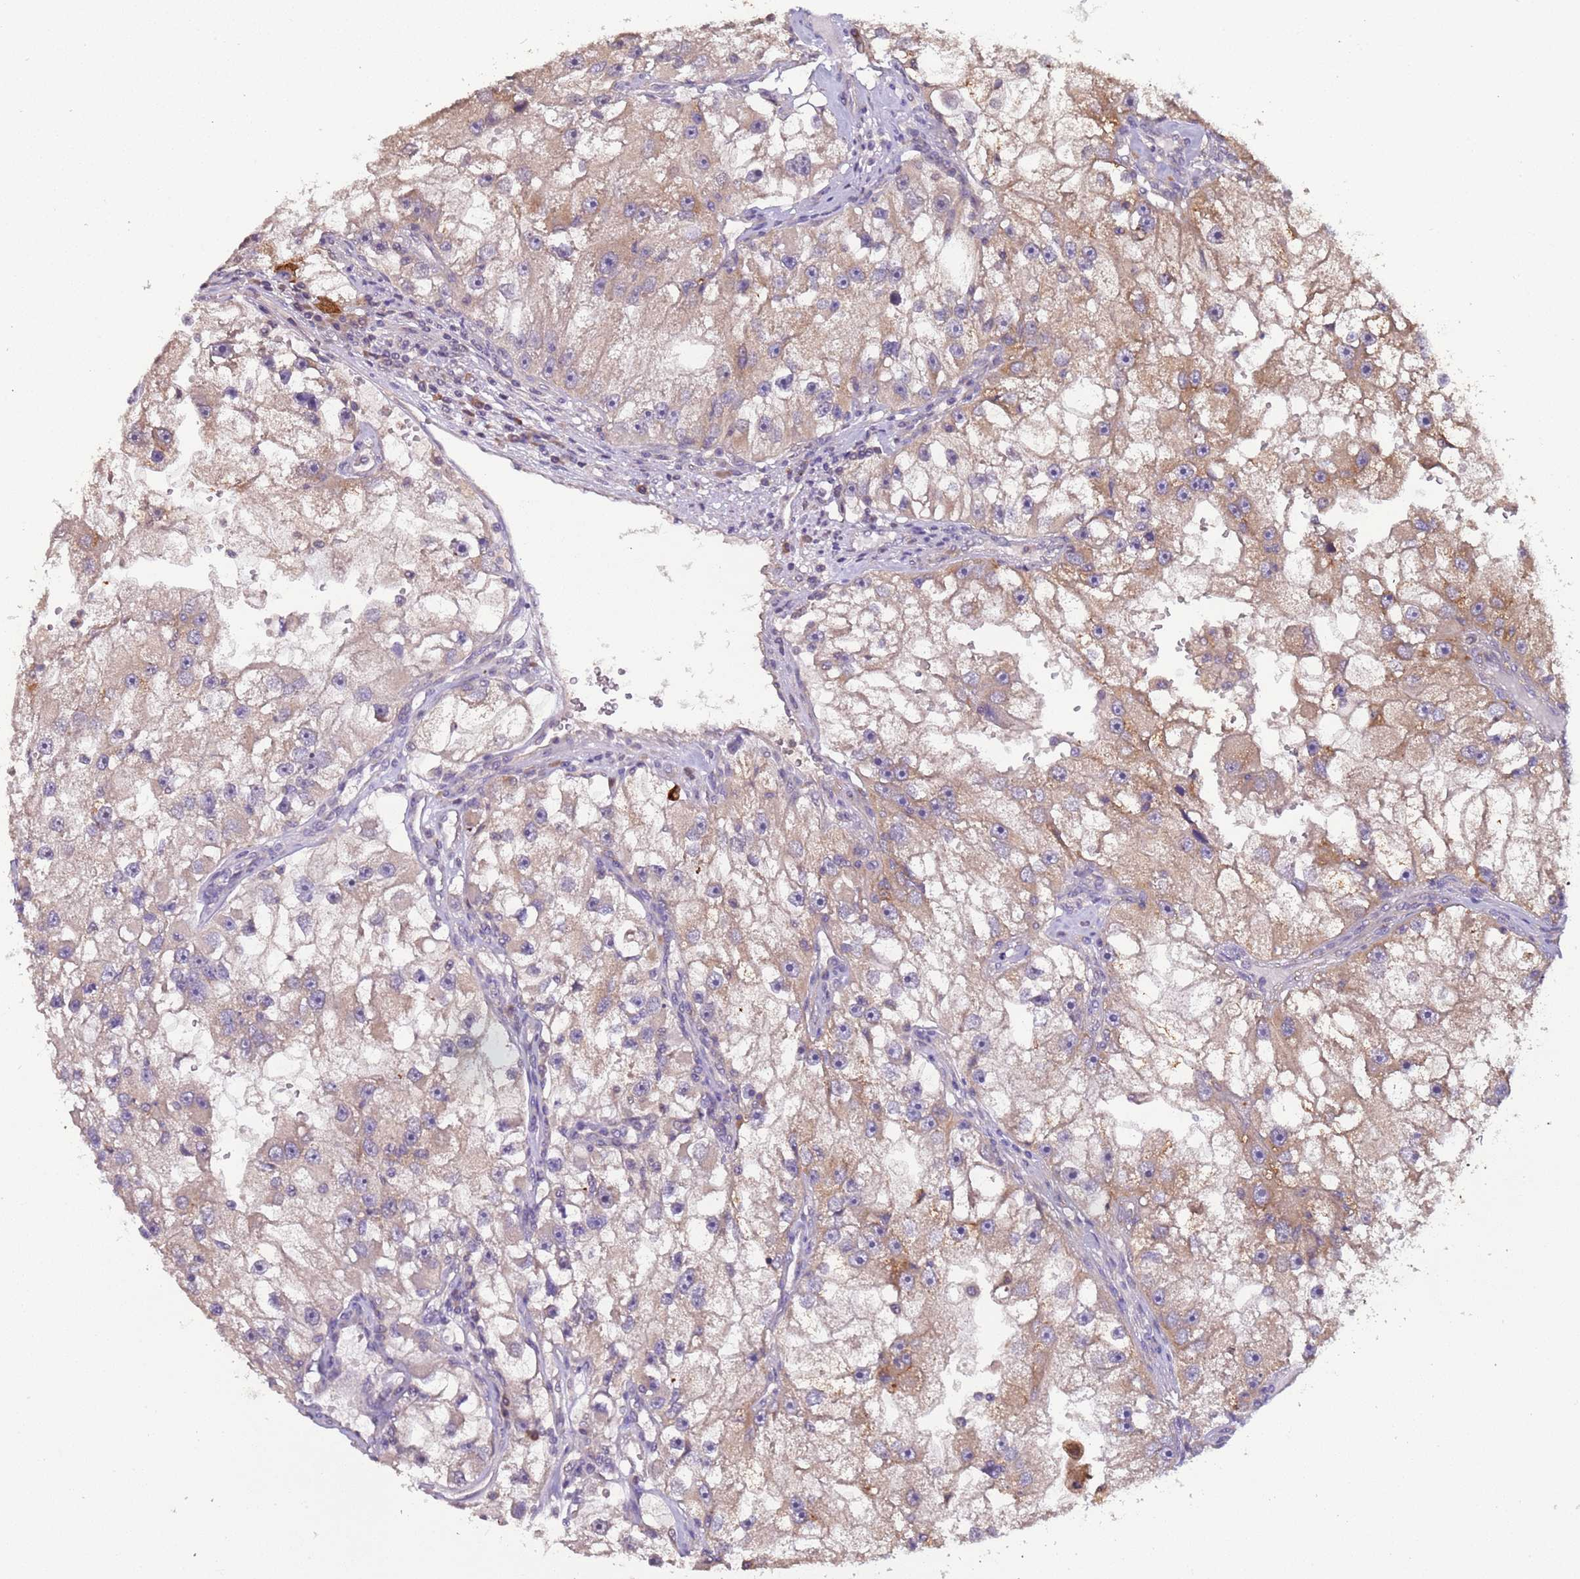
{"staining": {"intensity": "moderate", "quantity": "25%-75%", "location": "cytoplasmic/membranous"}, "tissue": "renal cancer", "cell_type": "Tumor cells", "image_type": "cancer", "snomed": [{"axis": "morphology", "description": "Adenocarcinoma, NOS"}, {"axis": "topography", "description": "Kidney"}], "caption": "Protein staining exhibits moderate cytoplasmic/membranous staining in approximately 25%-75% of tumor cells in renal cancer.", "gene": "ELMOD2", "patient": {"sex": "male", "age": 63}}